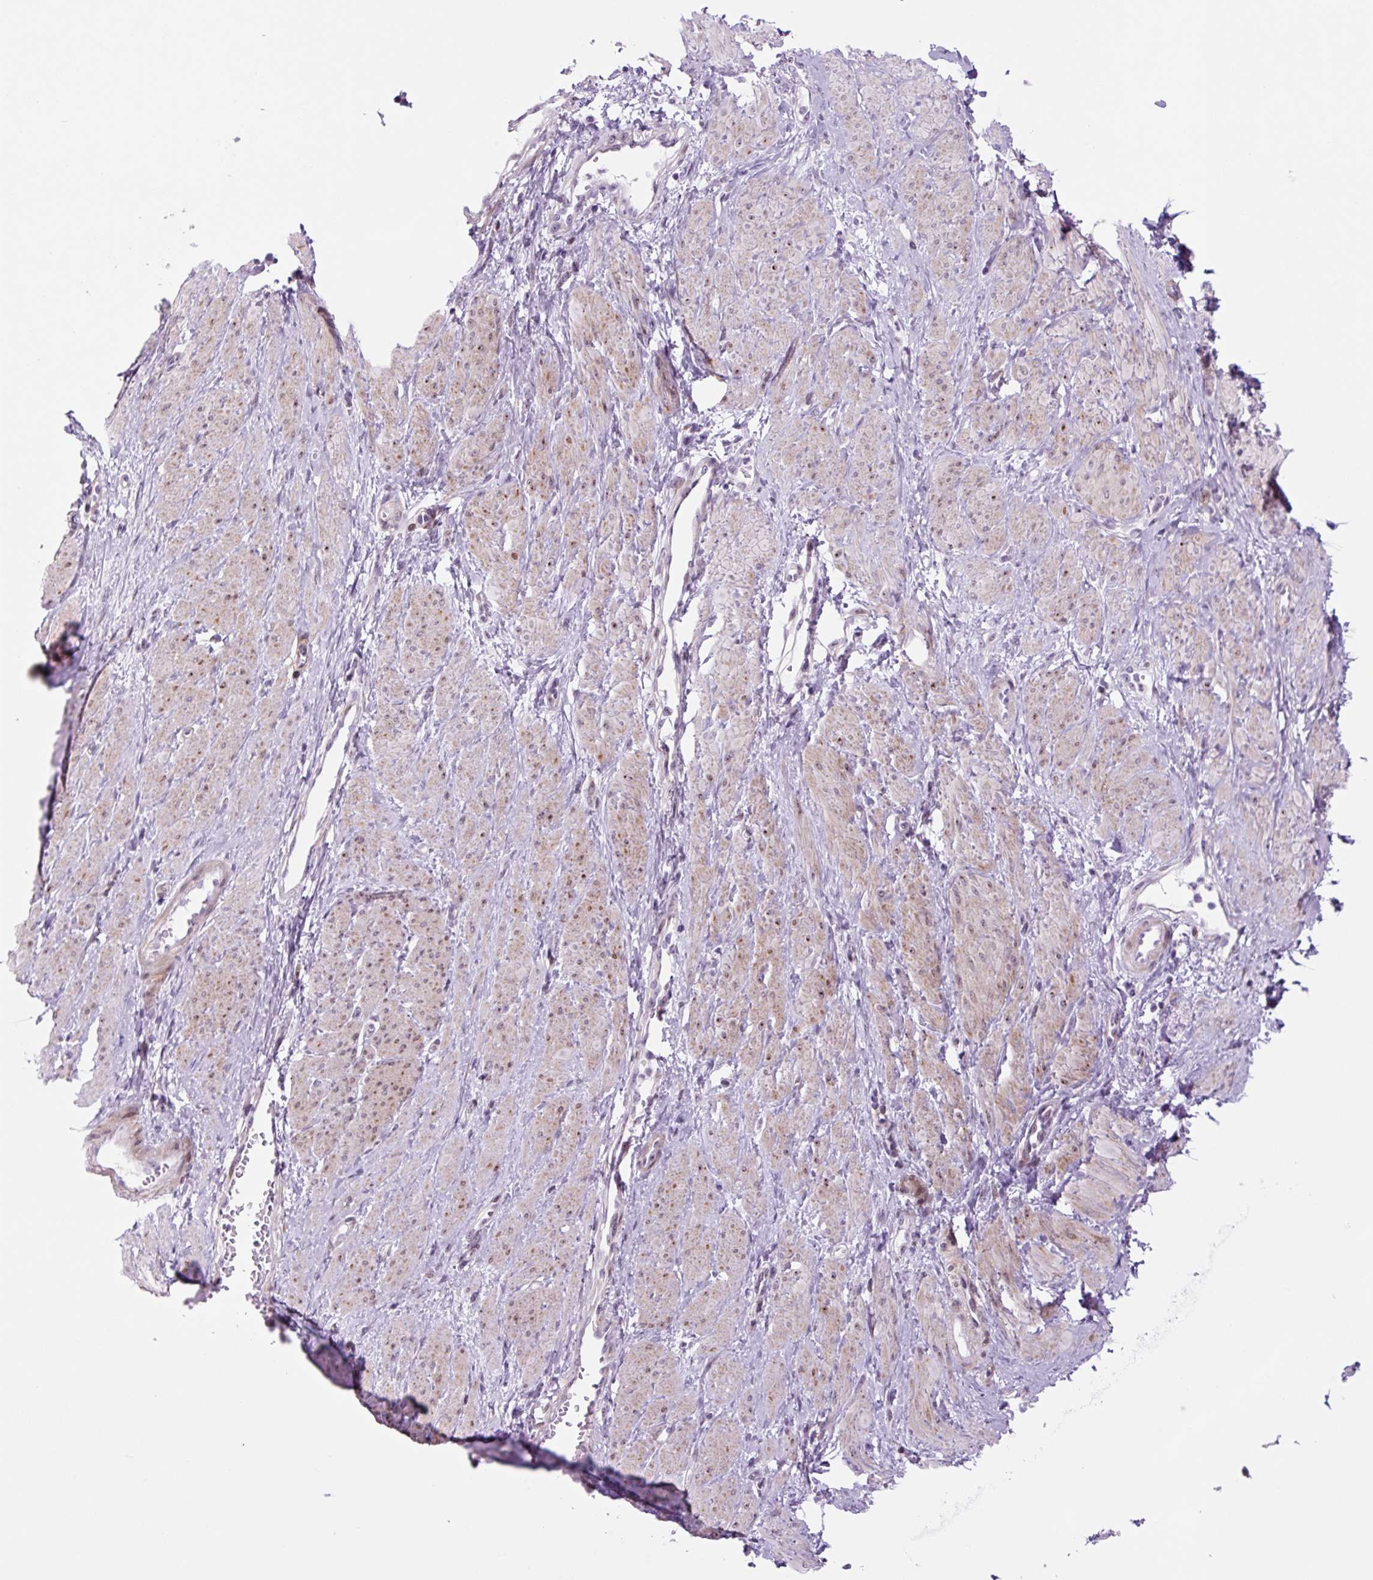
{"staining": {"intensity": "moderate", "quantity": "25%-75%", "location": "cytoplasmic/membranous,nuclear"}, "tissue": "smooth muscle", "cell_type": "Smooth muscle cells", "image_type": "normal", "snomed": [{"axis": "morphology", "description": "Normal tissue, NOS"}, {"axis": "topography", "description": "Smooth muscle"}, {"axis": "topography", "description": "Uterus"}], "caption": "The photomicrograph reveals staining of benign smooth muscle, revealing moderate cytoplasmic/membranous,nuclear protein staining (brown color) within smooth muscle cells.", "gene": "RRS1", "patient": {"sex": "female", "age": 39}}